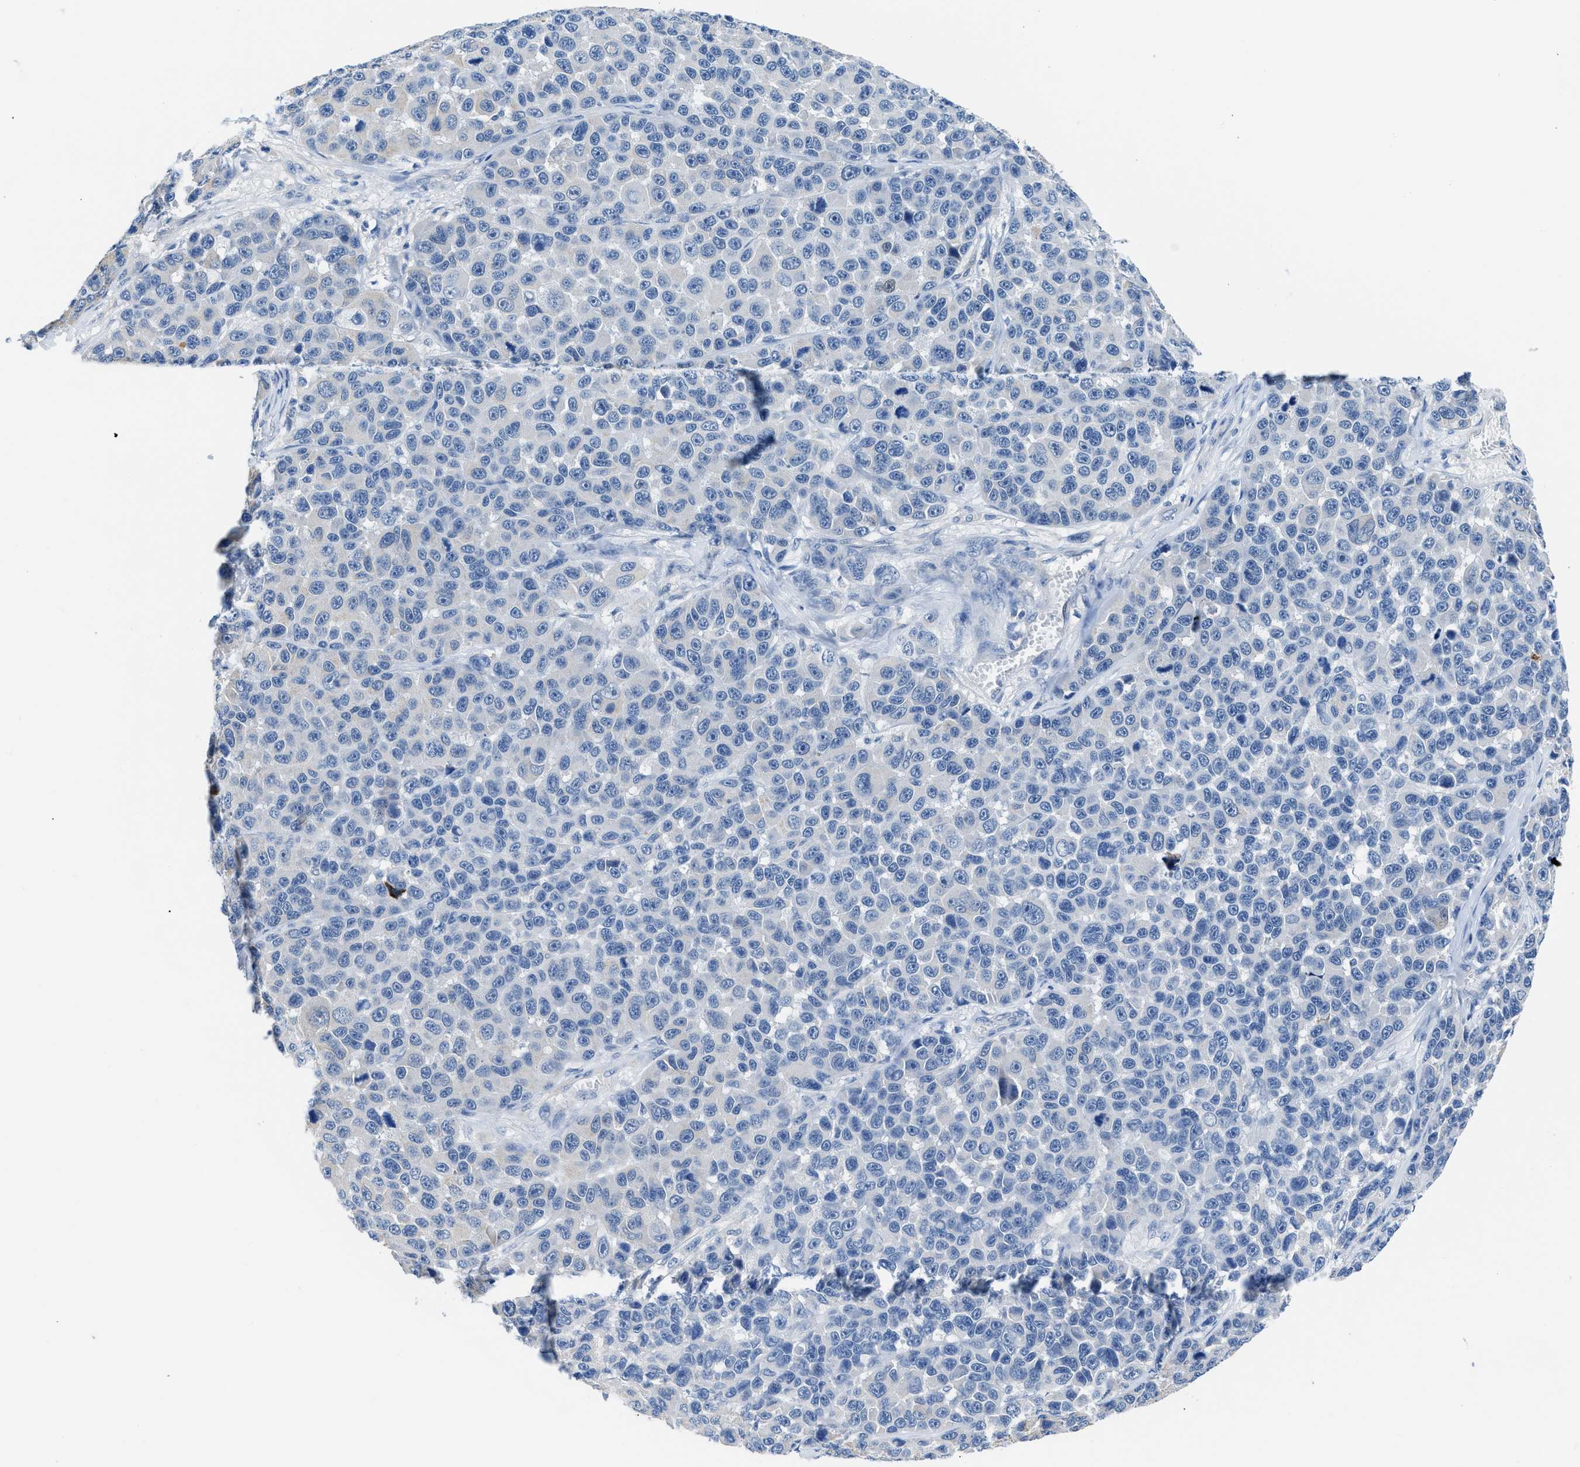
{"staining": {"intensity": "negative", "quantity": "none", "location": "none"}, "tissue": "melanoma", "cell_type": "Tumor cells", "image_type": "cancer", "snomed": [{"axis": "morphology", "description": "Malignant melanoma, NOS"}, {"axis": "topography", "description": "Skin"}], "caption": "The immunohistochemistry (IHC) image has no significant positivity in tumor cells of melanoma tissue.", "gene": "SLC10A6", "patient": {"sex": "male", "age": 53}}